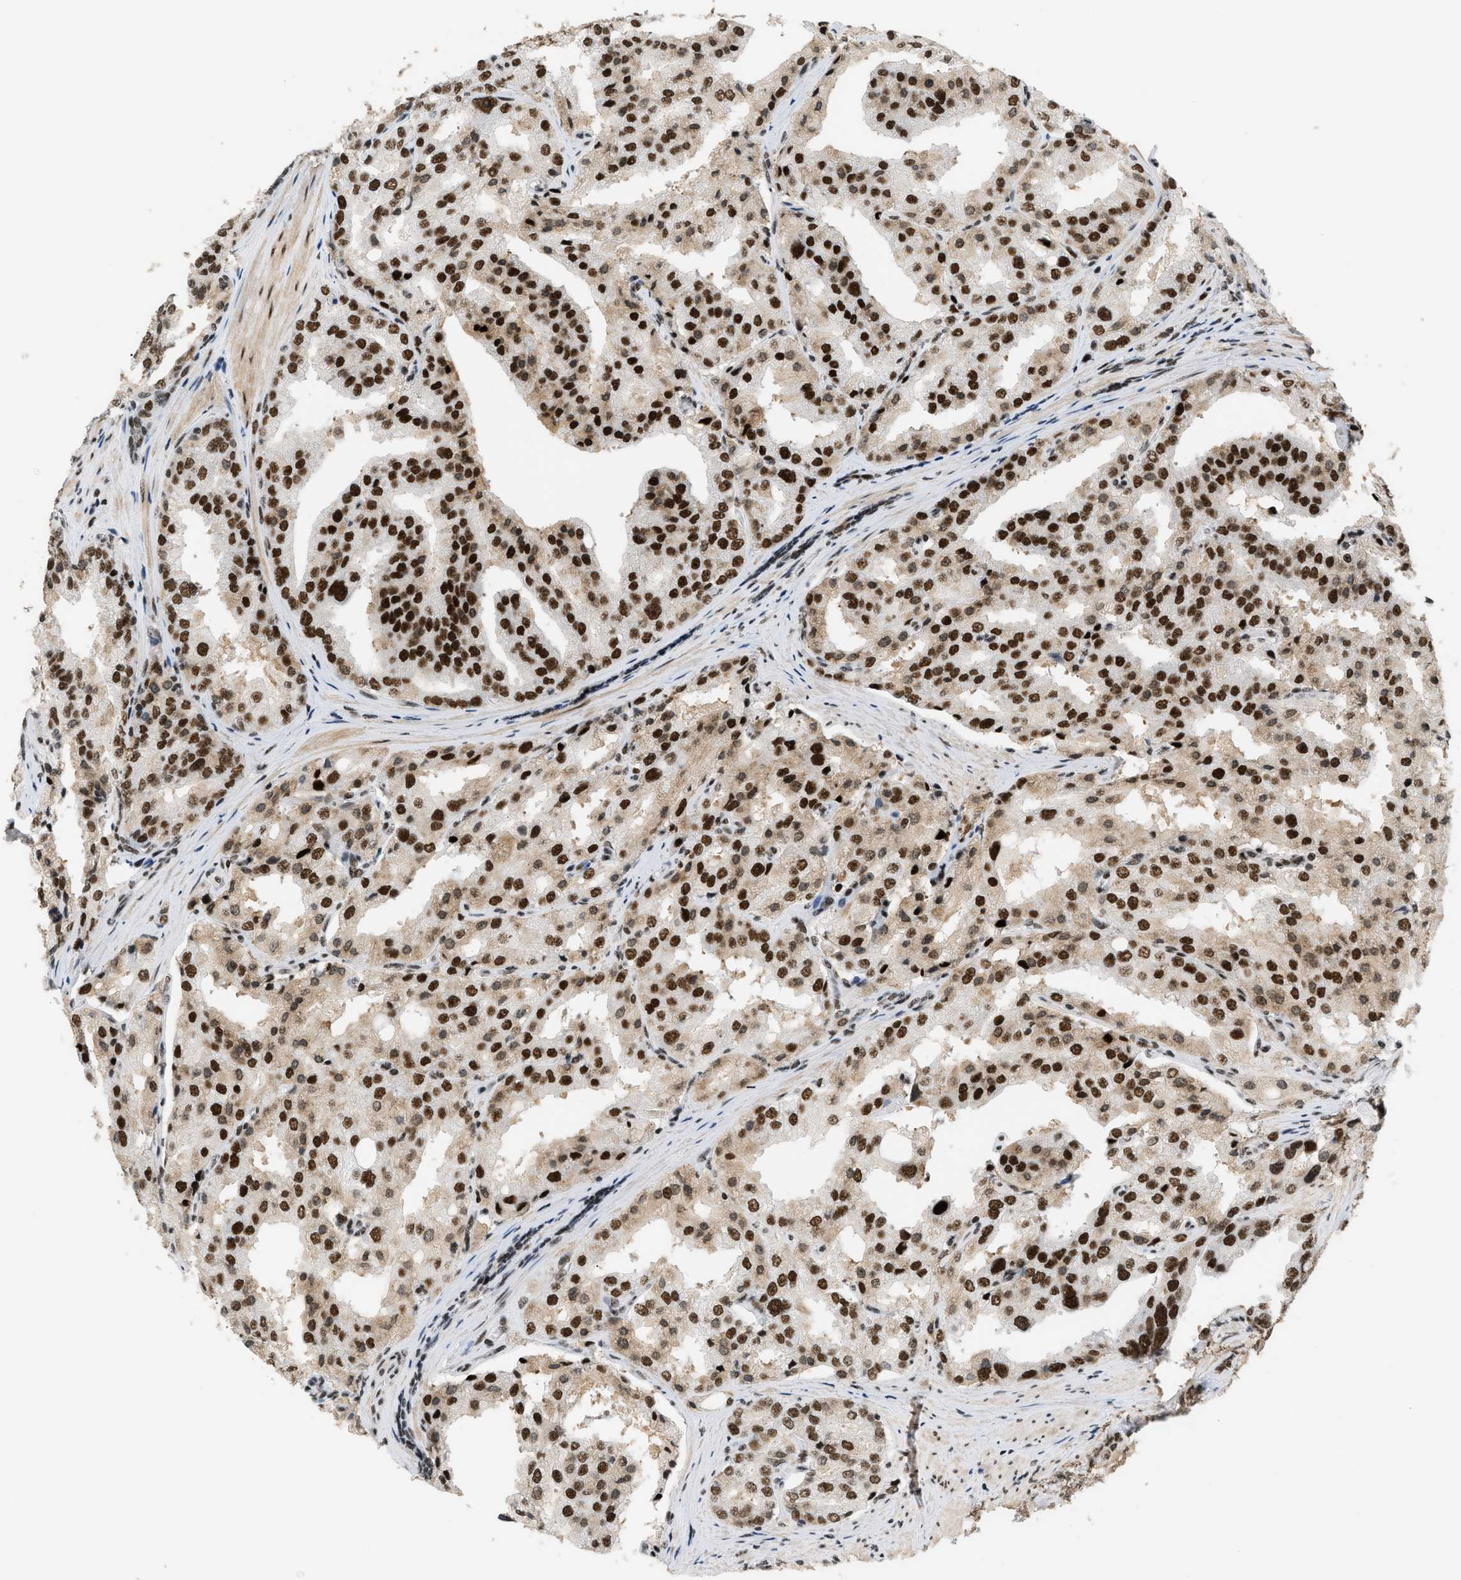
{"staining": {"intensity": "strong", "quantity": ">75%", "location": "nuclear"}, "tissue": "prostate cancer", "cell_type": "Tumor cells", "image_type": "cancer", "snomed": [{"axis": "morphology", "description": "Adenocarcinoma, High grade"}, {"axis": "topography", "description": "Prostate"}], "caption": "Immunohistochemistry (IHC) of prostate cancer exhibits high levels of strong nuclear staining in about >75% of tumor cells.", "gene": "SMARCB1", "patient": {"sex": "male", "age": 50}}